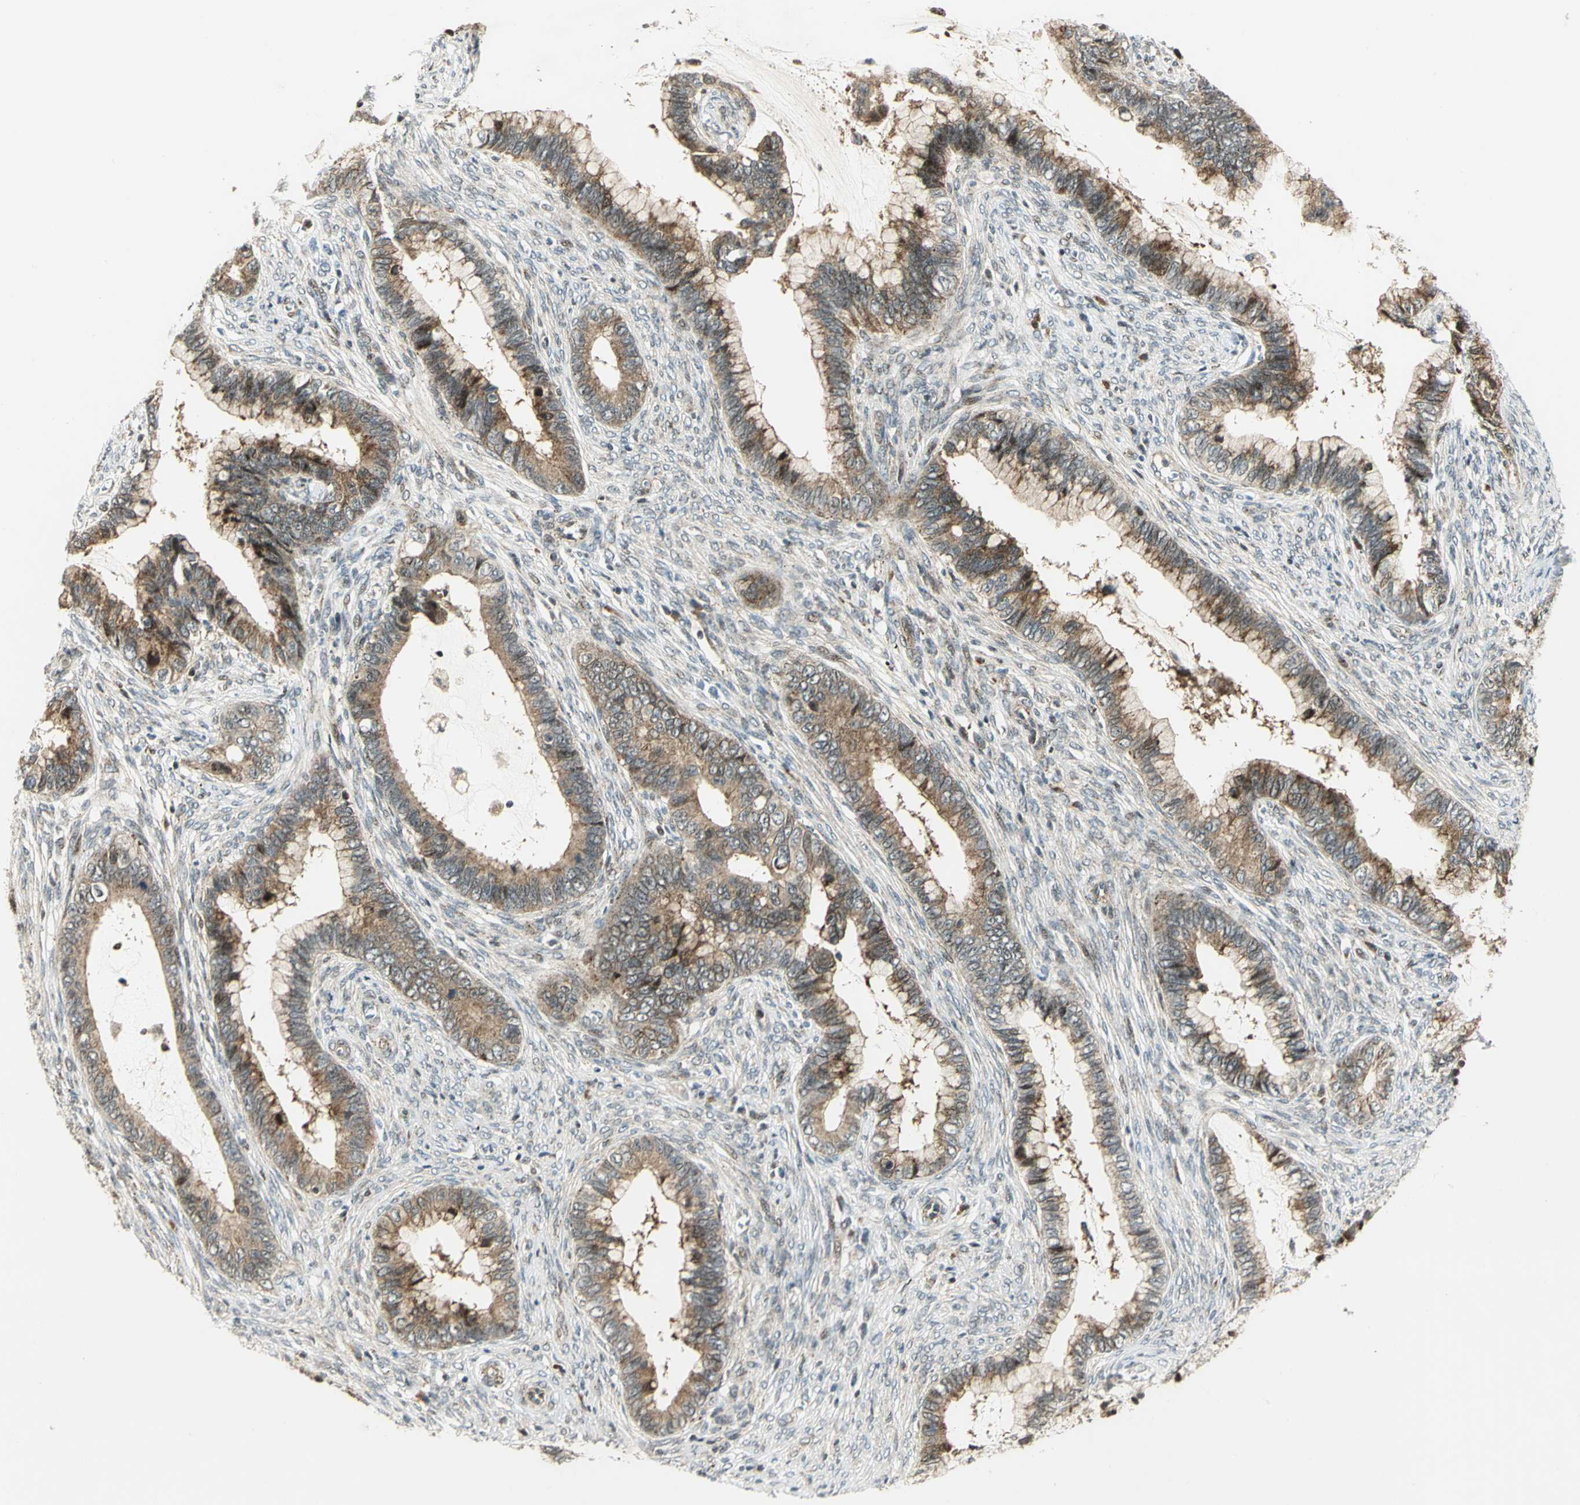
{"staining": {"intensity": "moderate", "quantity": ">75%", "location": "cytoplasmic/membranous"}, "tissue": "cervical cancer", "cell_type": "Tumor cells", "image_type": "cancer", "snomed": [{"axis": "morphology", "description": "Adenocarcinoma, NOS"}, {"axis": "topography", "description": "Cervix"}], "caption": "Protein expression analysis of cervical cancer (adenocarcinoma) reveals moderate cytoplasmic/membranous expression in approximately >75% of tumor cells.", "gene": "ATP6V1A", "patient": {"sex": "female", "age": 44}}